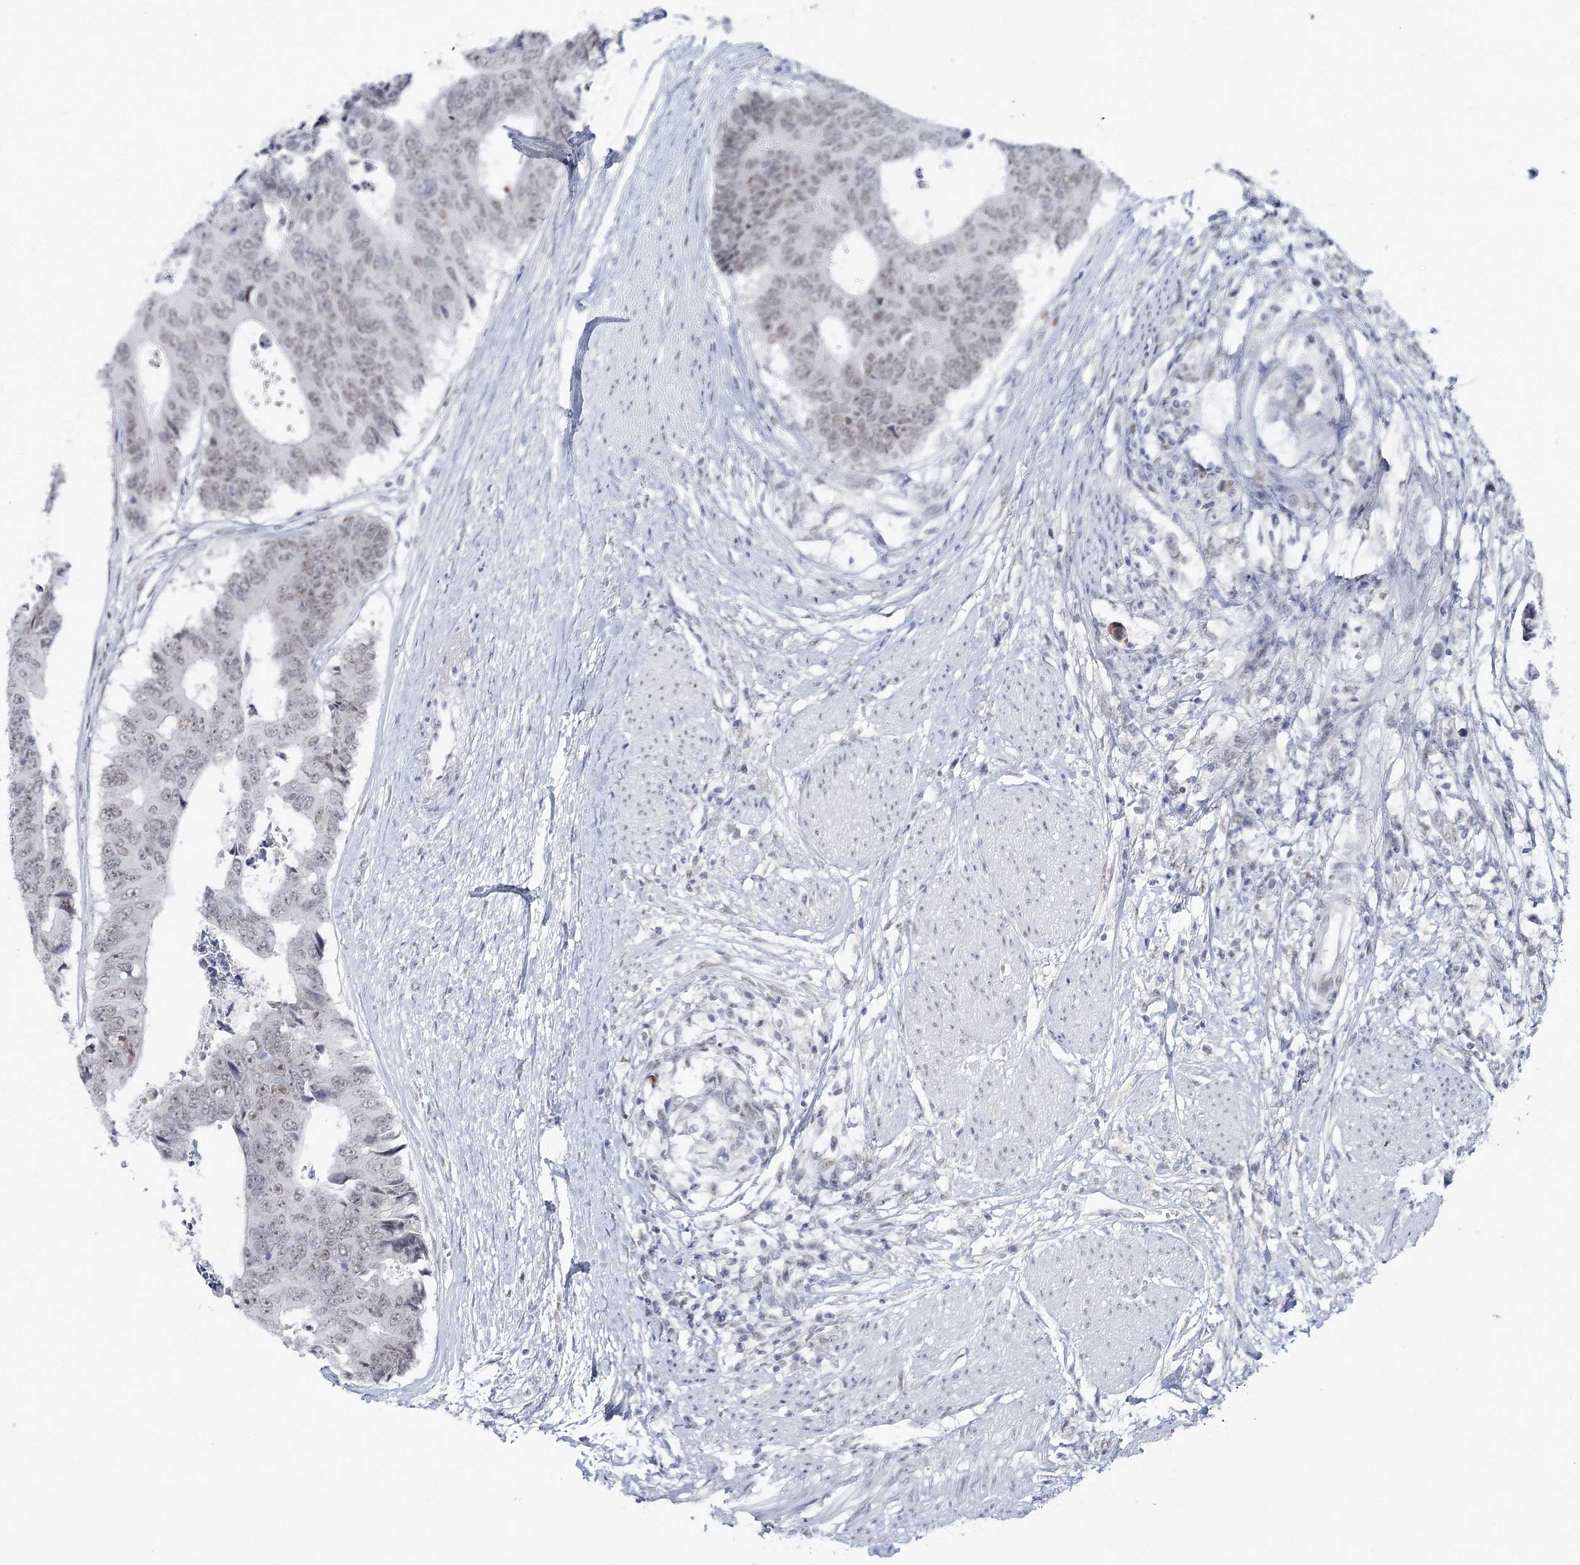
{"staining": {"intensity": "weak", "quantity": ">75%", "location": "nuclear"}, "tissue": "colorectal cancer", "cell_type": "Tumor cells", "image_type": "cancer", "snomed": [{"axis": "morphology", "description": "Adenocarcinoma, NOS"}, {"axis": "topography", "description": "Rectum"}], "caption": "This micrograph exhibits immunohistochemistry (IHC) staining of adenocarcinoma (colorectal), with low weak nuclear expression in about >75% of tumor cells.", "gene": "ZC3H8", "patient": {"sex": "male", "age": 84}}